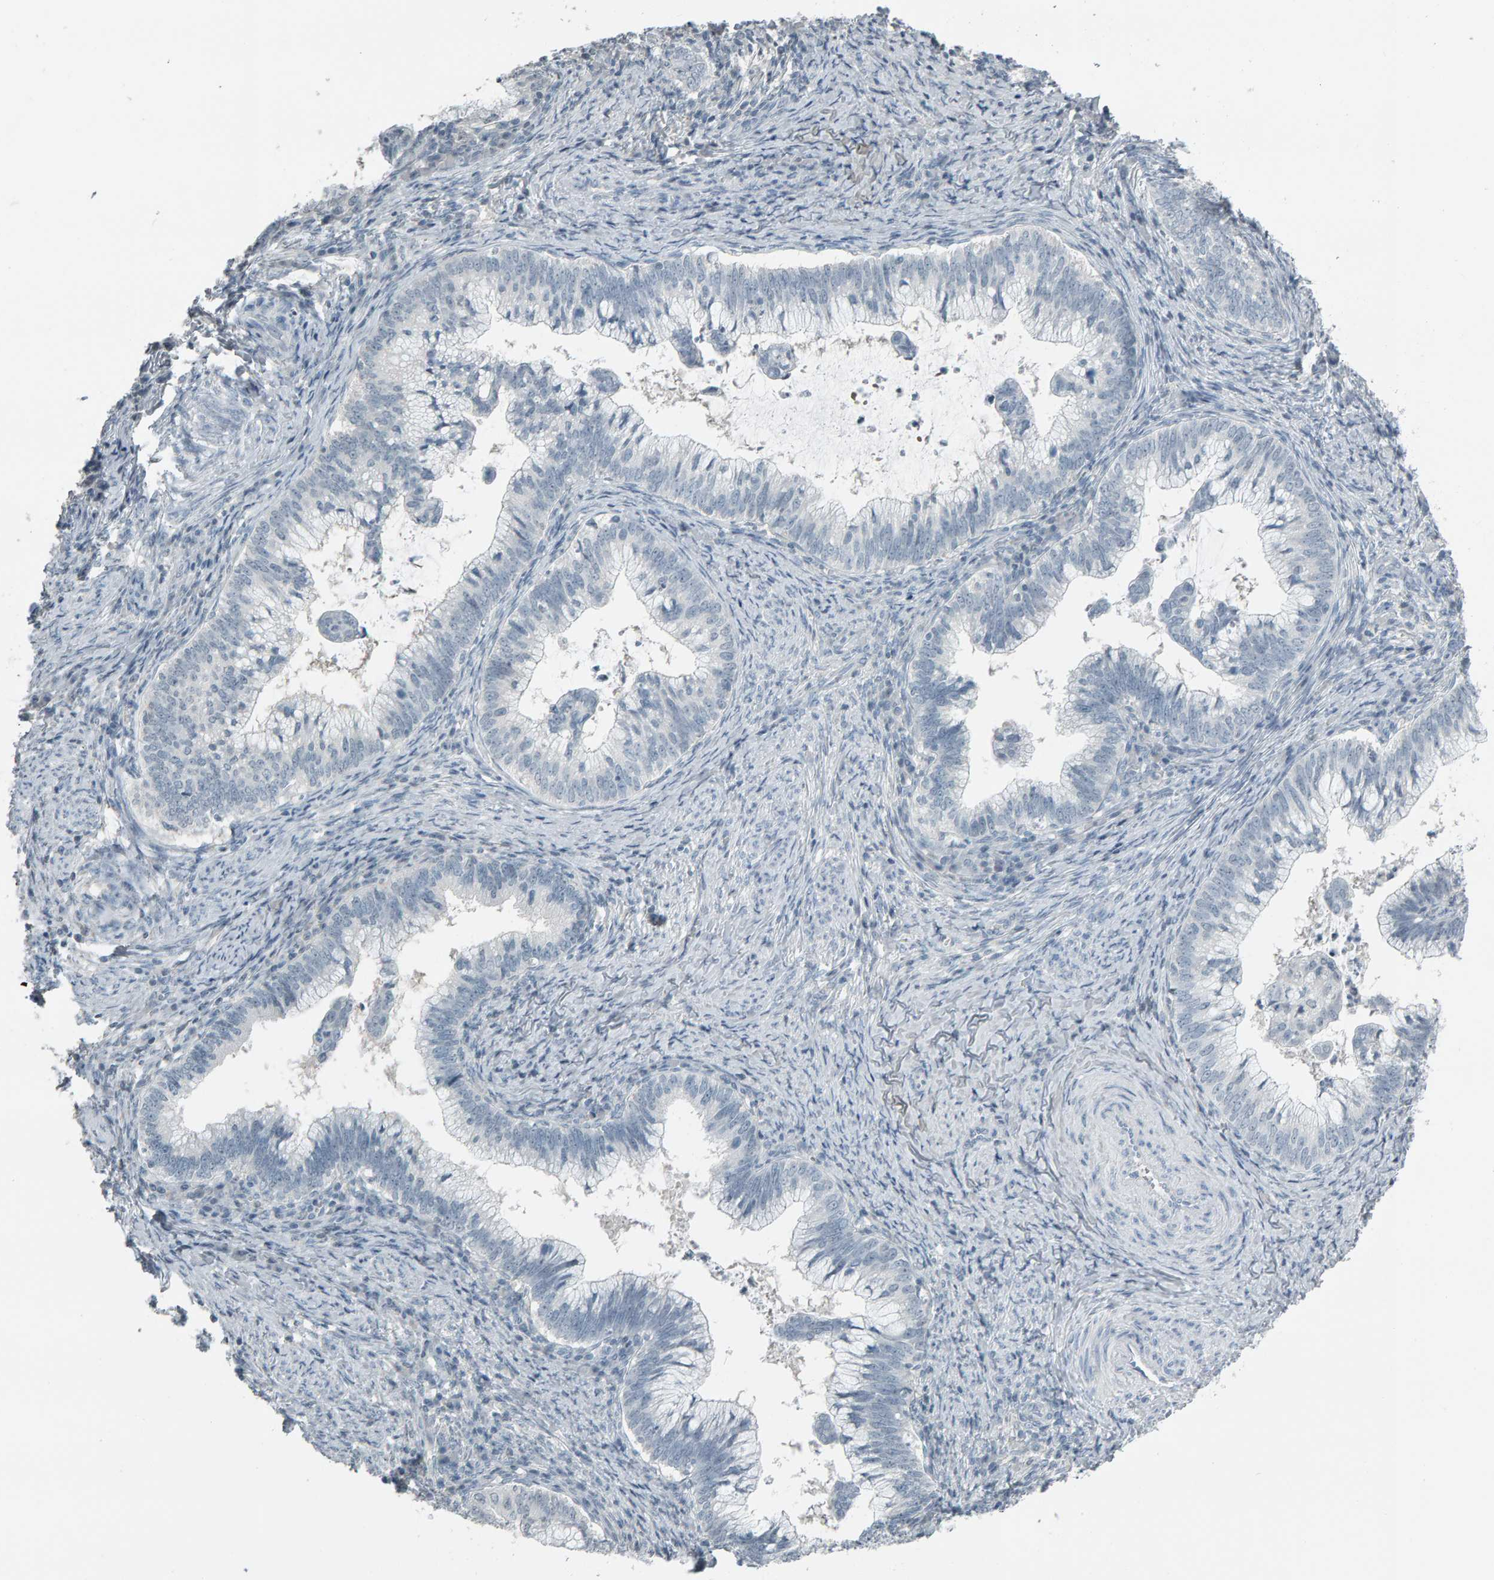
{"staining": {"intensity": "negative", "quantity": "none", "location": "none"}, "tissue": "cervical cancer", "cell_type": "Tumor cells", "image_type": "cancer", "snomed": [{"axis": "morphology", "description": "Adenocarcinoma, NOS"}, {"axis": "topography", "description": "Cervix"}], "caption": "This is an IHC image of cervical adenocarcinoma. There is no expression in tumor cells.", "gene": "PYY", "patient": {"sex": "female", "age": 36}}